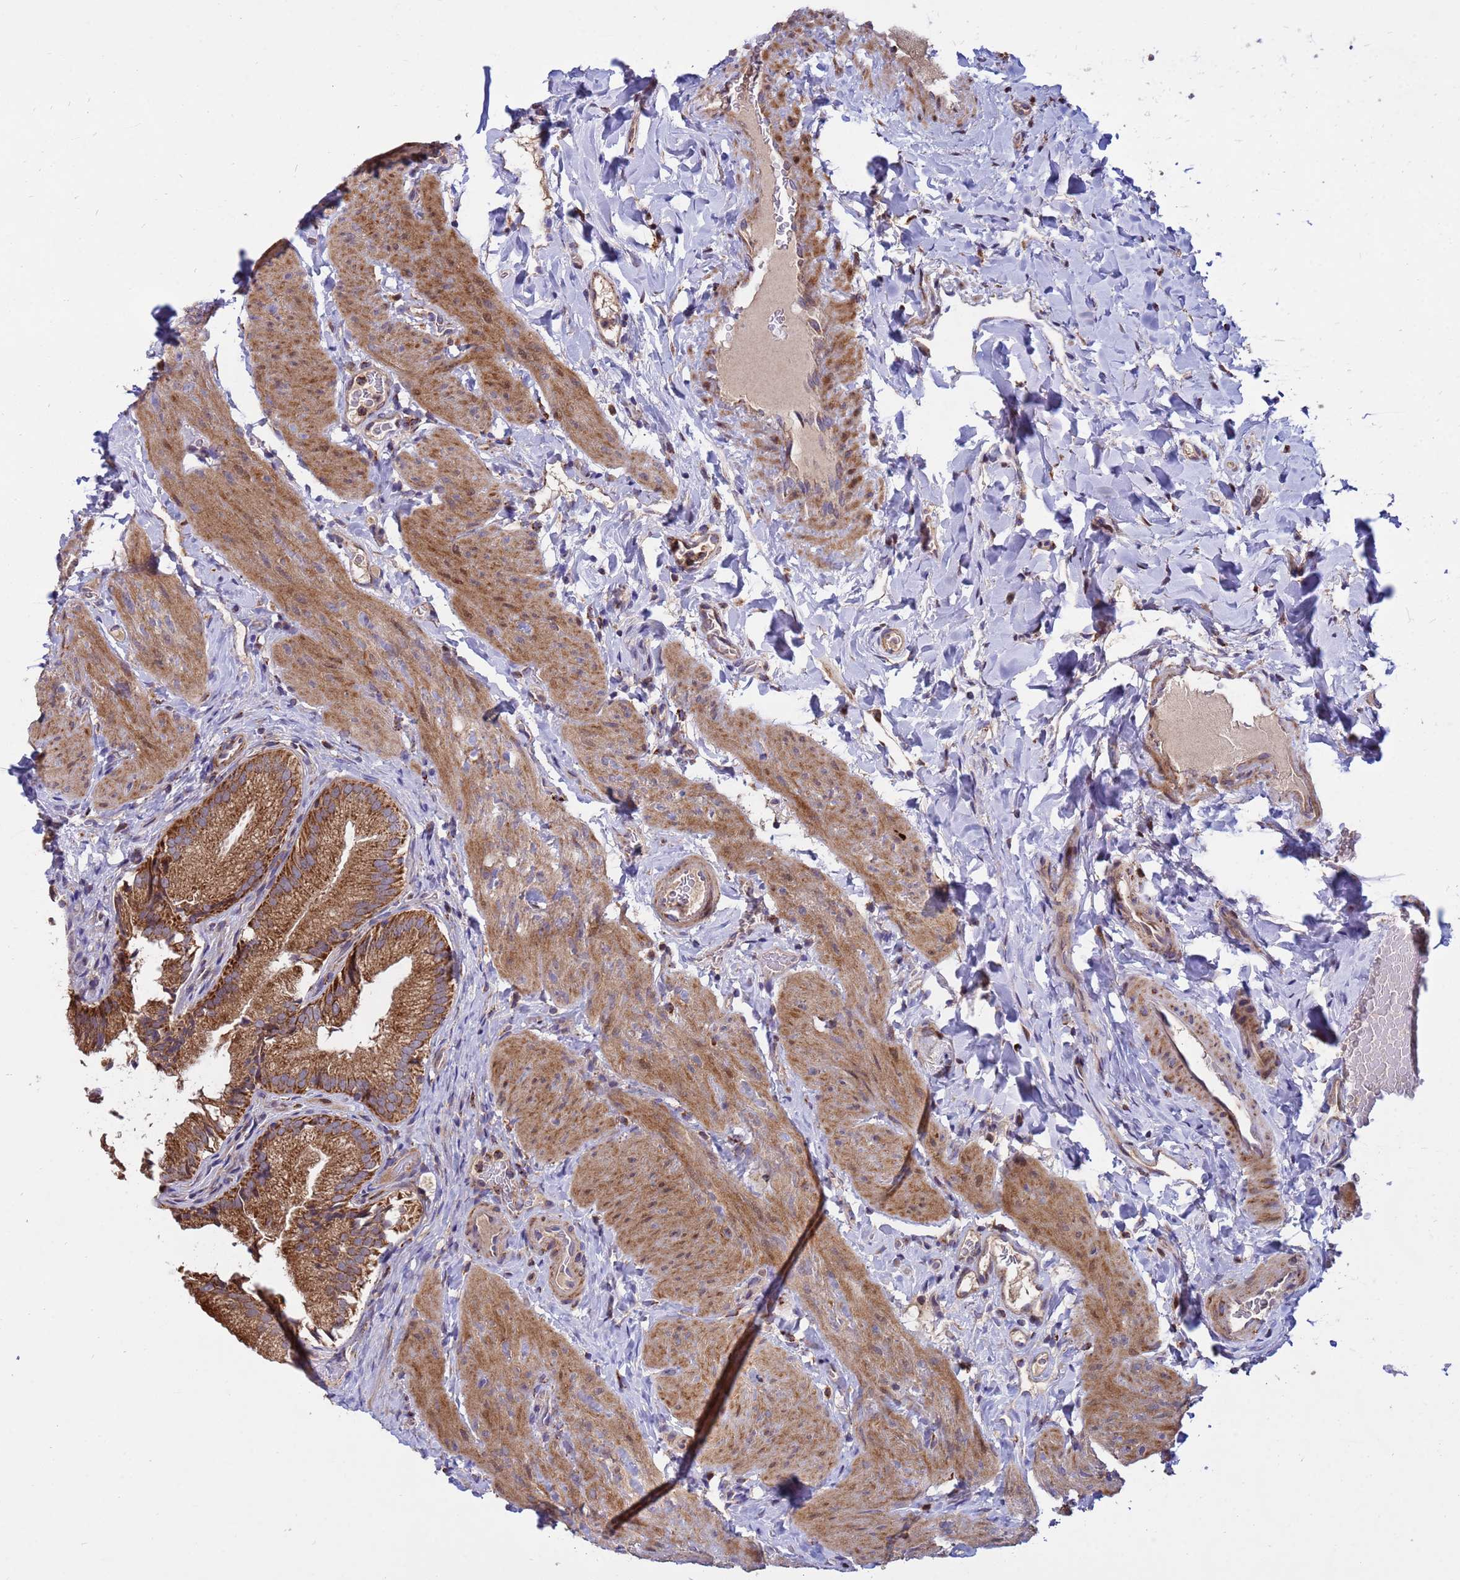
{"staining": {"intensity": "strong", "quantity": "25%-75%", "location": "cytoplasmic/membranous"}, "tissue": "gallbladder", "cell_type": "Glandular cells", "image_type": "normal", "snomed": [{"axis": "morphology", "description": "Normal tissue, NOS"}, {"axis": "topography", "description": "Gallbladder"}], "caption": "Protein expression analysis of benign gallbladder reveals strong cytoplasmic/membranous positivity in approximately 25%-75% of glandular cells.", "gene": "TUBGCP3", "patient": {"sex": "female", "age": 30}}